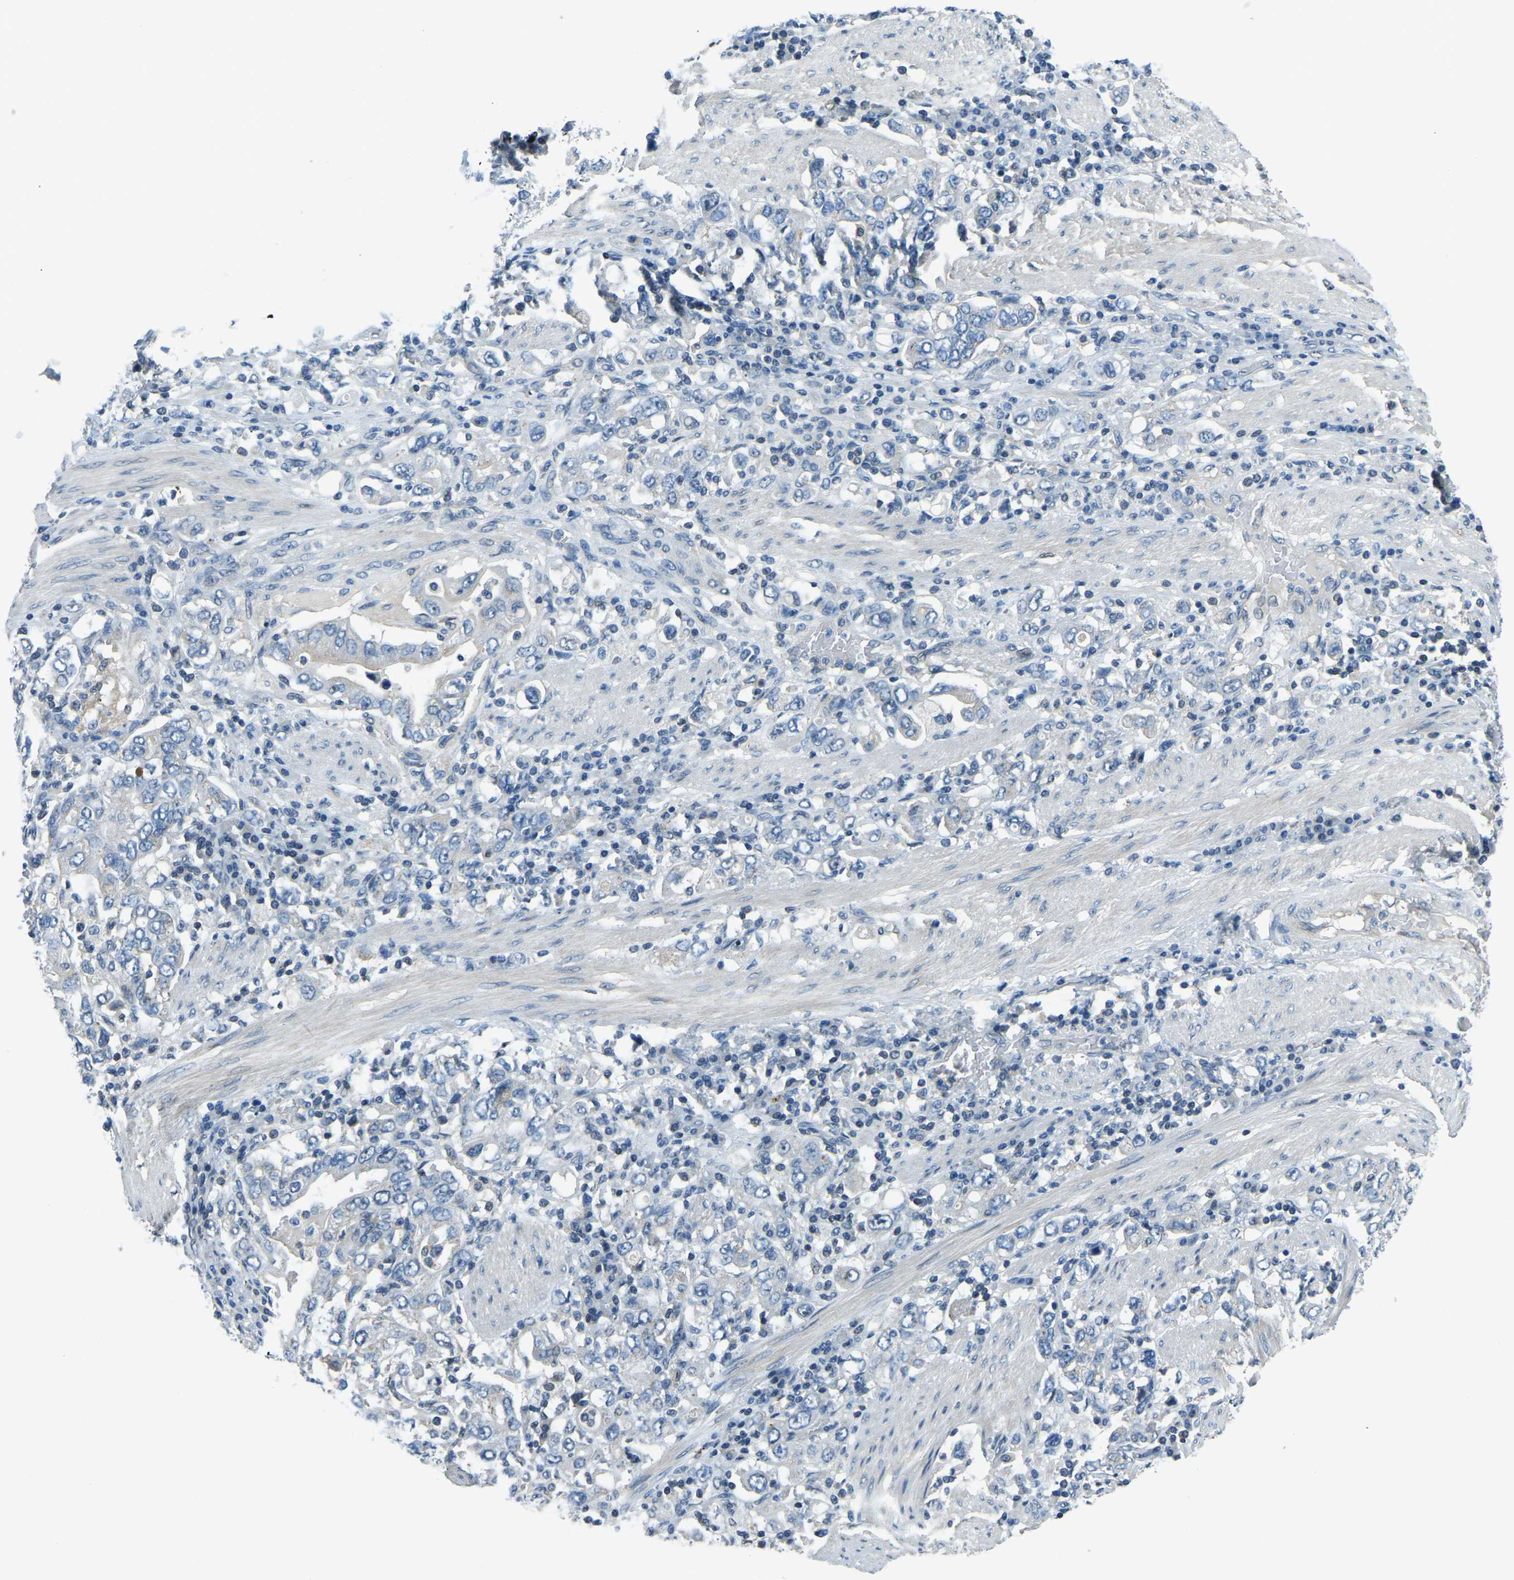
{"staining": {"intensity": "negative", "quantity": "none", "location": "none"}, "tissue": "stomach cancer", "cell_type": "Tumor cells", "image_type": "cancer", "snomed": [{"axis": "morphology", "description": "Adenocarcinoma, NOS"}, {"axis": "topography", "description": "Stomach, upper"}], "caption": "Micrograph shows no significant protein expression in tumor cells of stomach adenocarcinoma. (IHC, brightfield microscopy, high magnification).", "gene": "RRP1", "patient": {"sex": "male", "age": 62}}